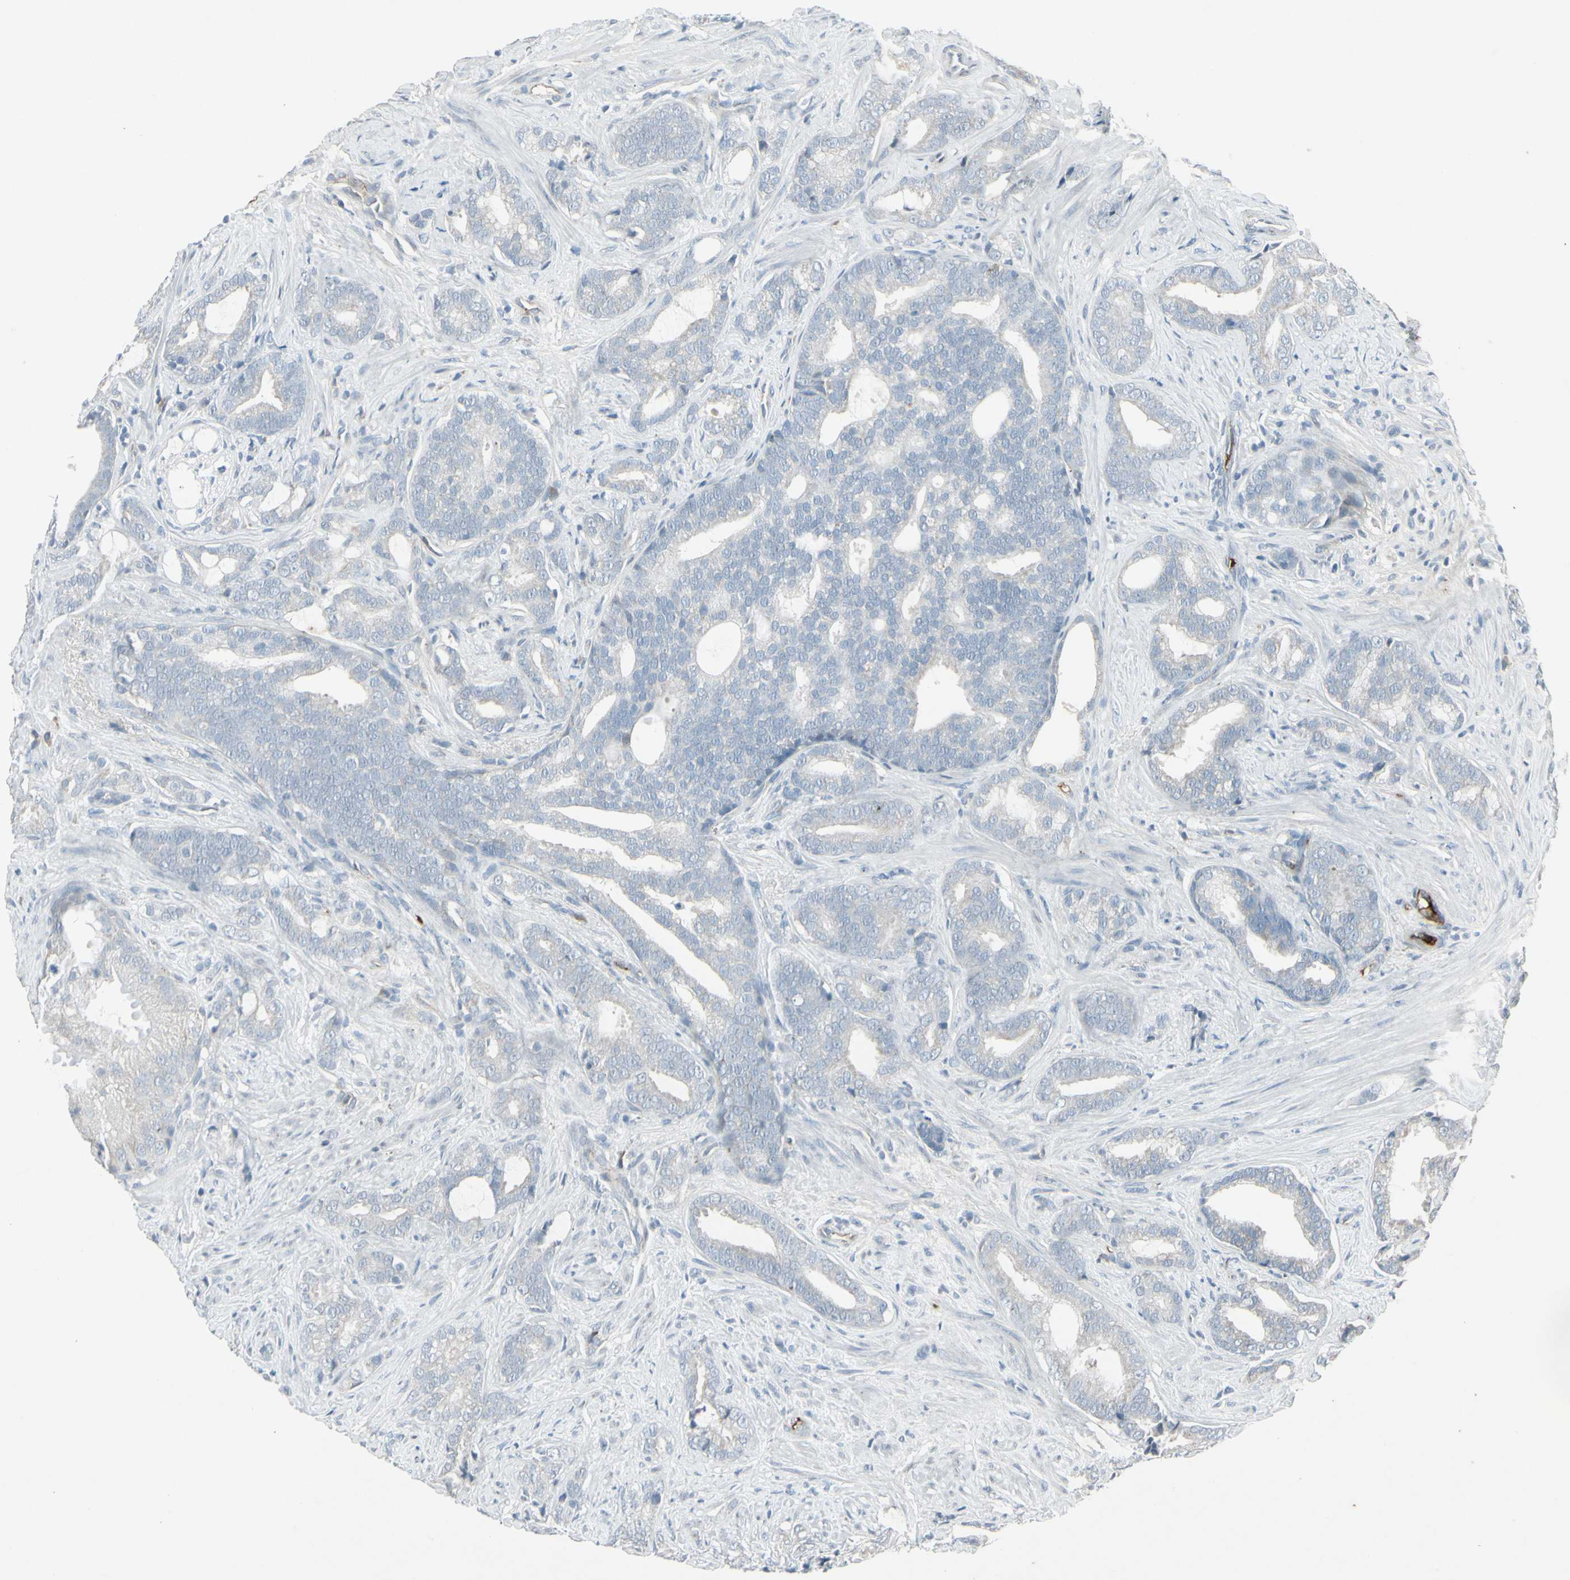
{"staining": {"intensity": "negative", "quantity": "none", "location": "none"}, "tissue": "prostate cancer", "cell_type": "Tumor cells", "image_type": "cancer", "snomed": [{"axis": "morphology", "description": "Adenocarcinoma, Low grade"}, {"axis": "topography", "description": "Prostate"}], "caption": "IHC photomicrograph of neoplastic tissue: human prostate cancer stained with DAB (3,3'-diaminobenzidine) shows no significant protein staining in tumor cells.", "gene": "IGHM", "patient": {"sex": "male", "age": 58}}